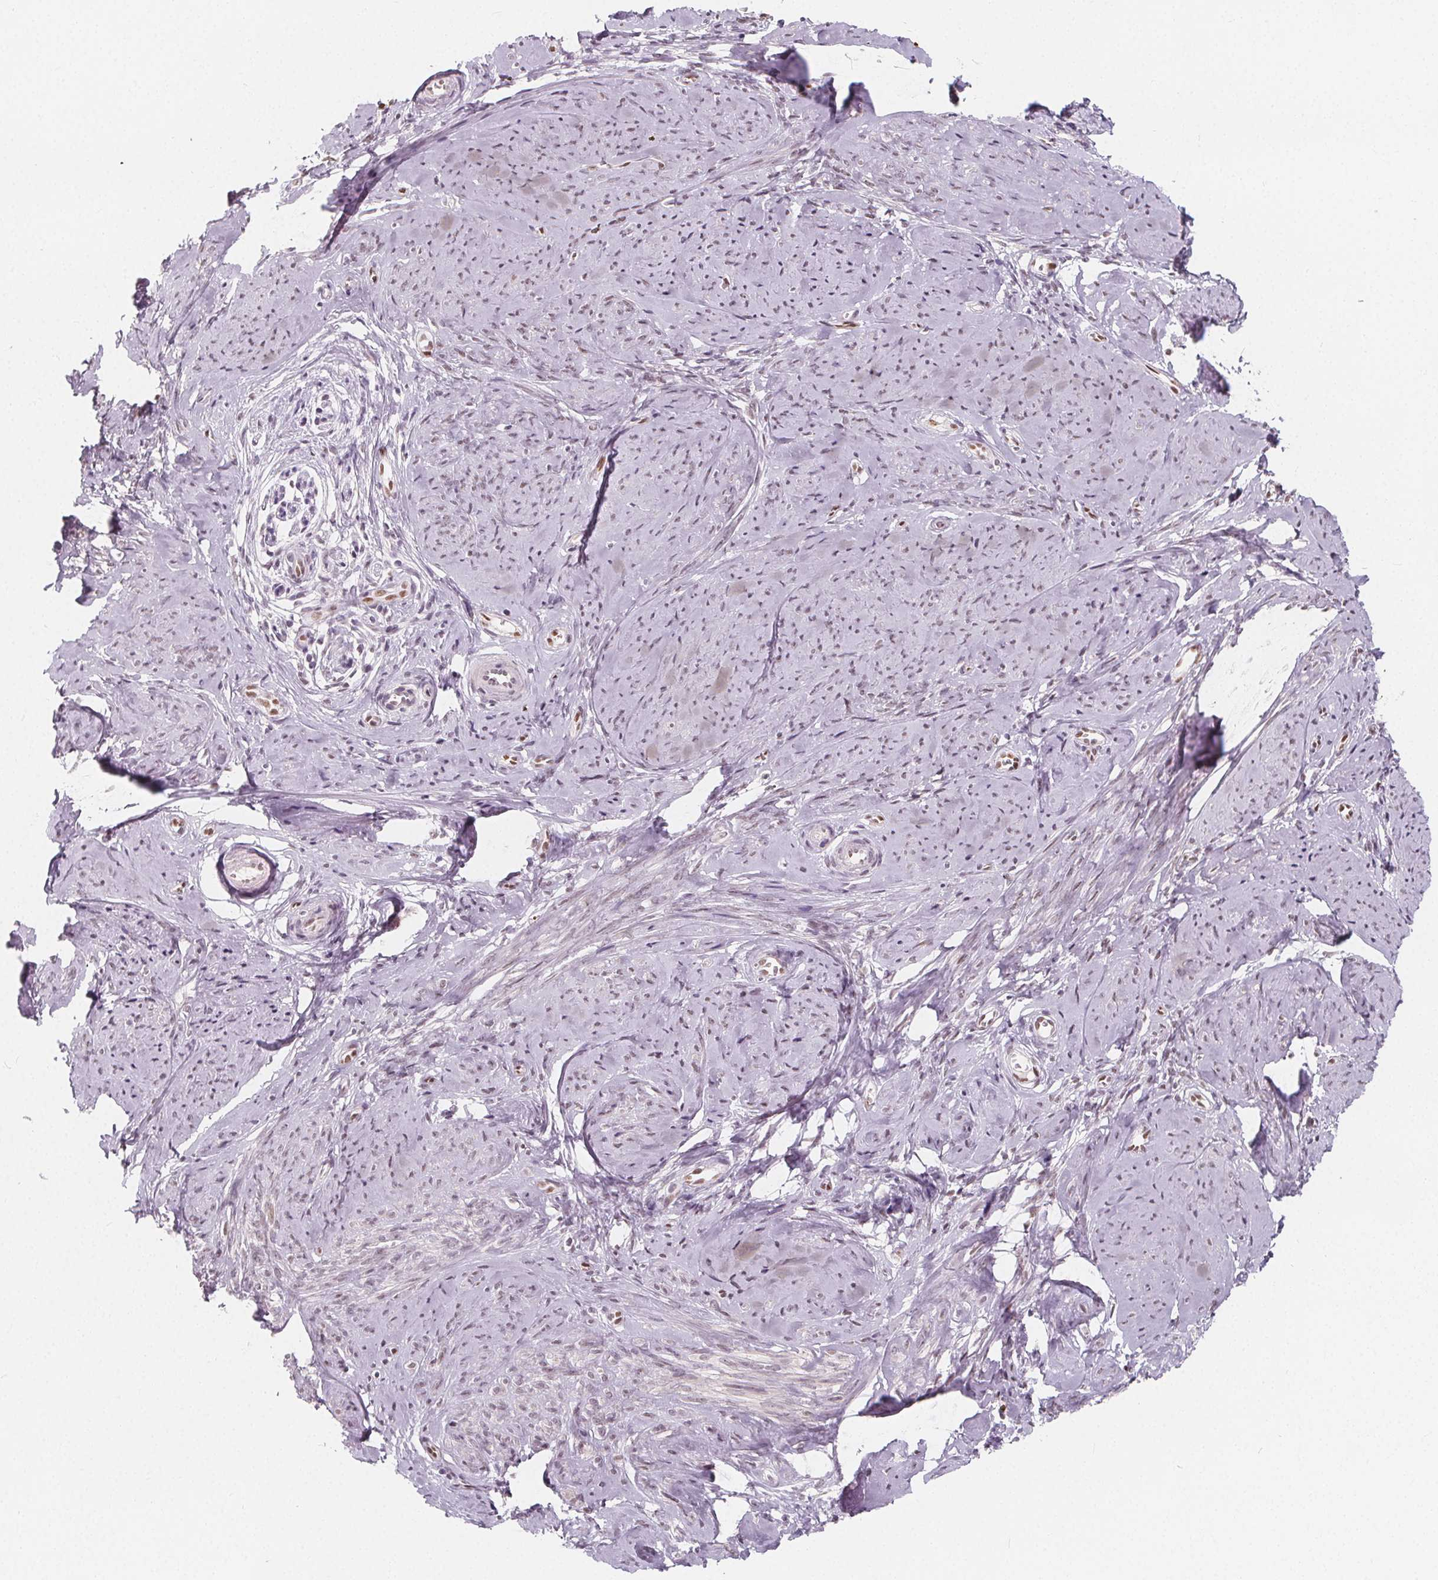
{"staining": {"intensity": "weak", "quantity": "<25%", "location": "cytoplasmic/membranous"}, "tissue": "smooth muscle", "cell_type": "Smooth muscle cells", "image_type": "normal", "snomed": [{"axis": "morphology", "description": "Normal tissue, NOS"}, {"axis": "topography", "description": "Smooth muscle"}], "caption": "This is an IHC histopathology image of unremarkable human smooth muscle. There is no positivity in smooth muscle cells.", "gene": "DRC3", "patient": {"sex": "female", "age": 48}}